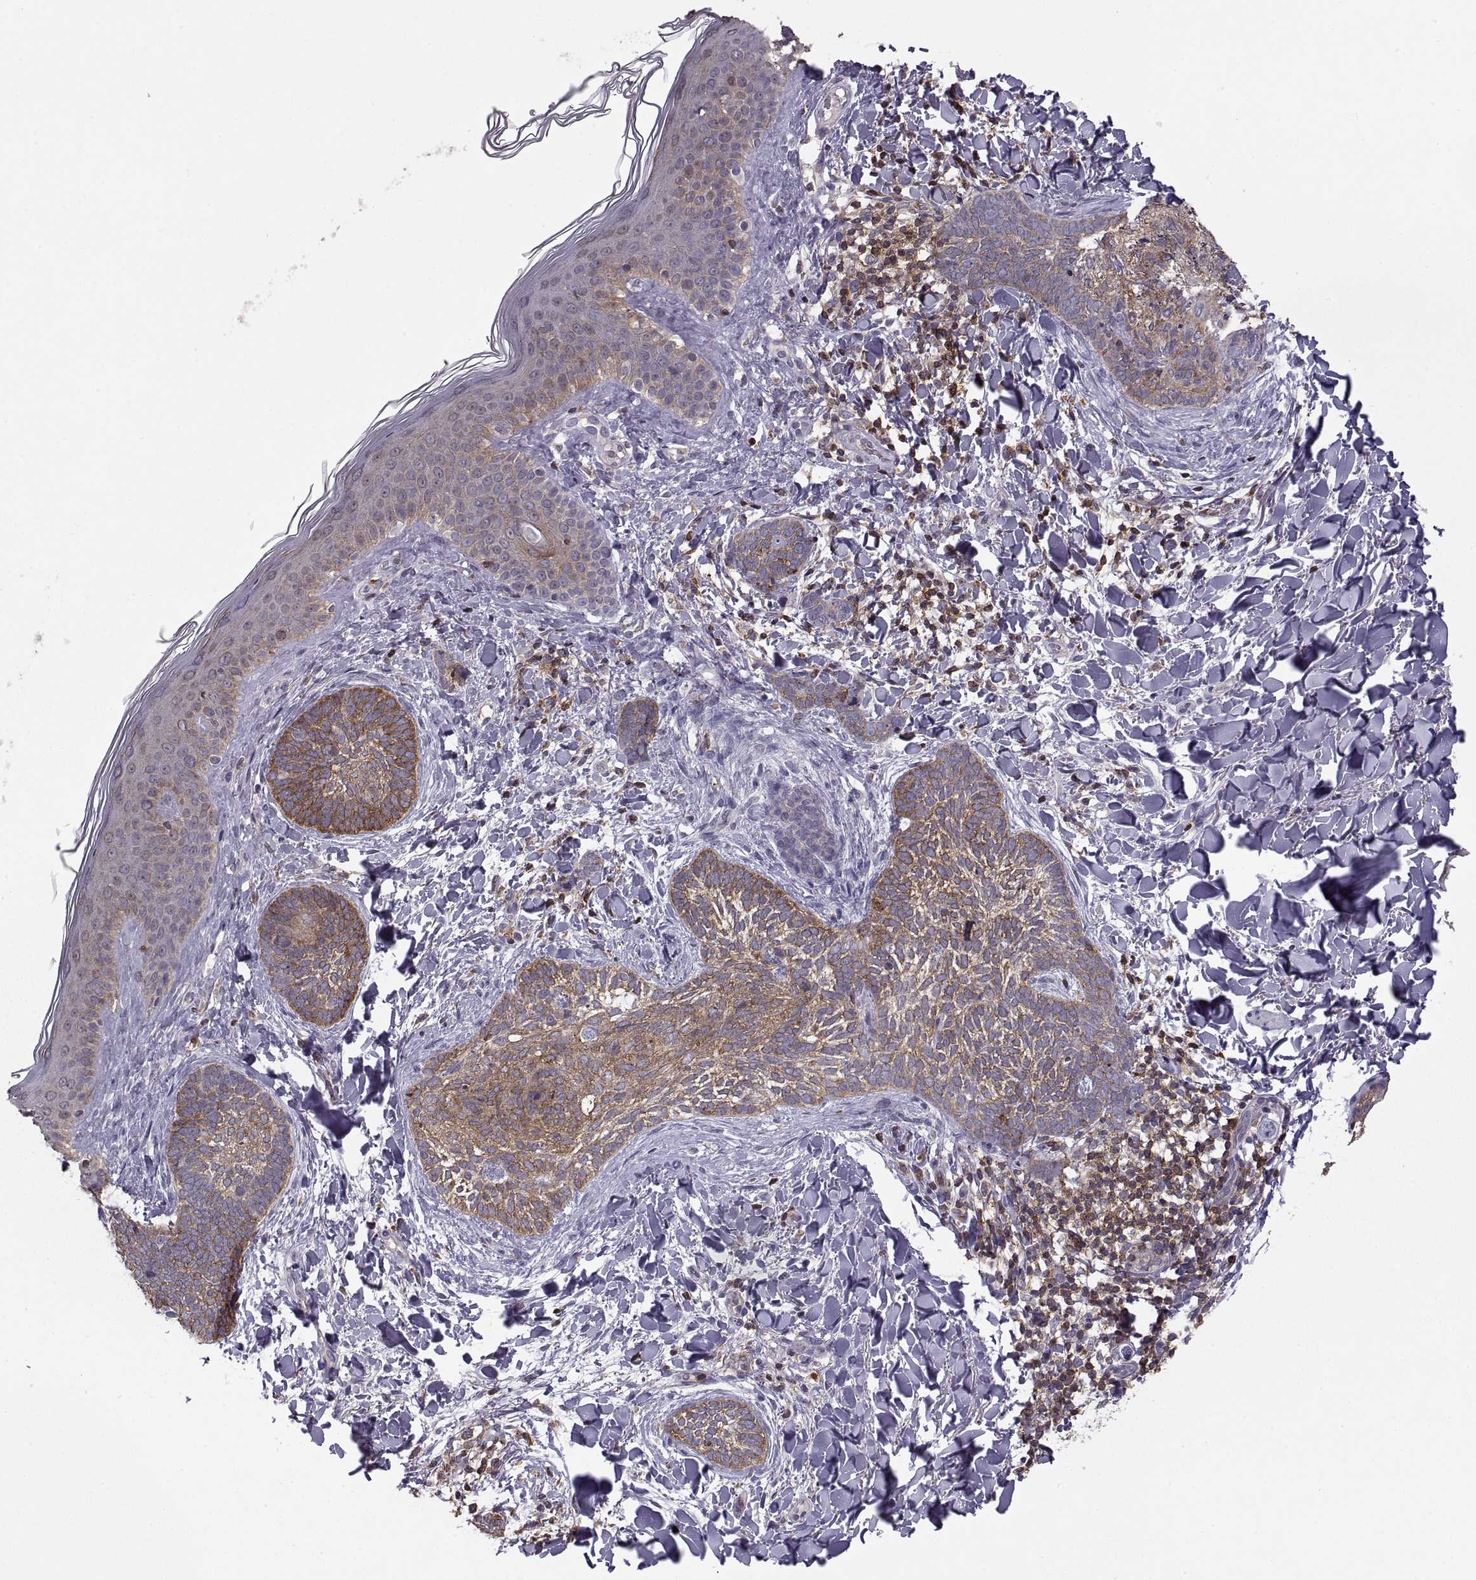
{"staining": {"intensity": "moderate", "quantity": "<25%", "location": "cytoplasmic/membranous"}, "tissue": "skin cancer", "cell_type": "Tumor cells", "image_type": "cancer", "snomed": [{"axis": "morphology", "description": "Normal tissue, NOS"}, {"axis": "morphology", "description": "Basal cell carcinoma"}, {"axis": "topography", "description": "Skin"}], "caption": "IHC histopathology image of neoplastic tissue: basal cell carcinoma (skin) stained using IHC demonstrates low levels of moderate protein expression localized specifically in the cytoplasmic/membranous of tumor cells, appearing as a cytoplasmic/membranous brown color.", "gene": "EZR", "patient": {"sex": "male", "age": 46}}